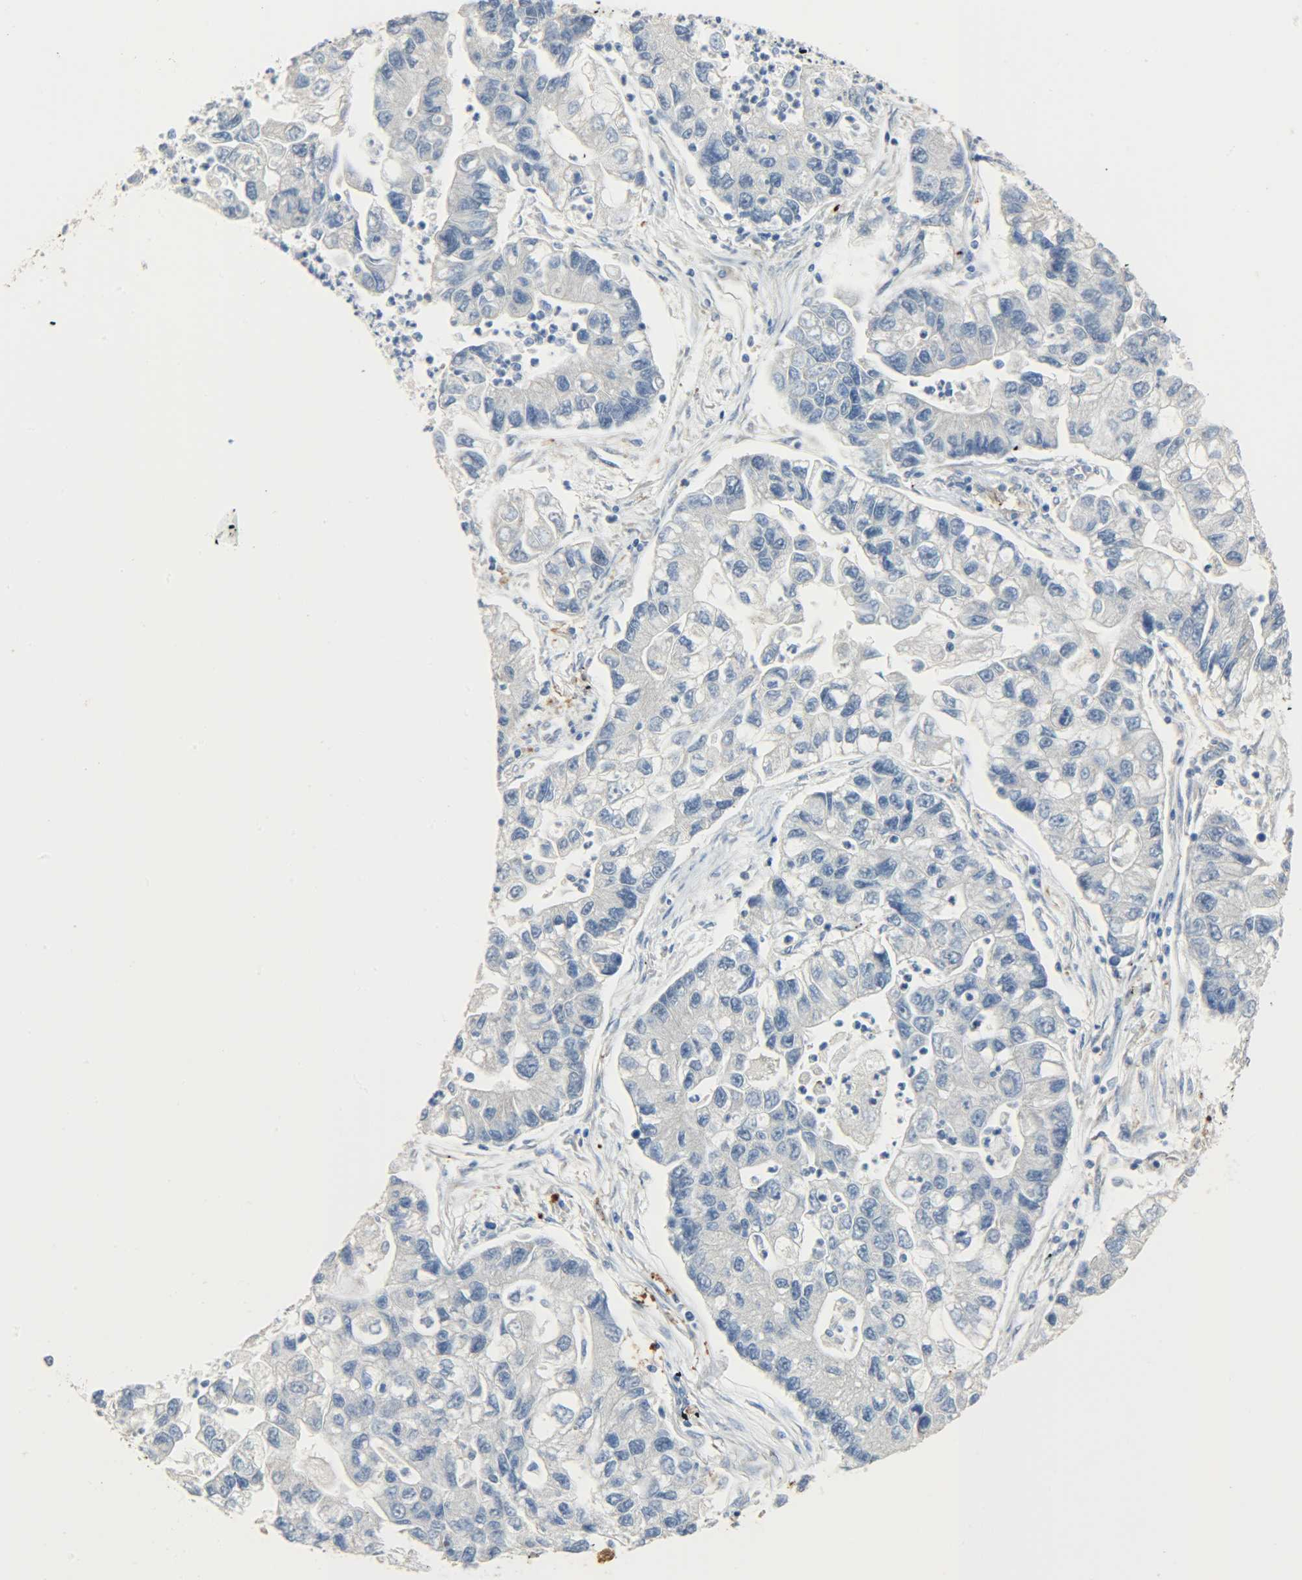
{"staining": {"intensity": "negative", "quantity": "none", "location": "none"}, "tissue": "lung cancer", "cell_type": "Tumor cells", "image_type": "cancer", "snomed": [{"axis": "morphology", "description": "Adenocarcinoma, NOS"}, {"axis": "topography", "description": "Lung"}], "caption": "DAB immunohistochemical staining of human lung adenocarcinoma demonstrates no significant positivity in tumor cells.", "gene": "GIT2", "patient": {"sex": "female", "age": 51}}